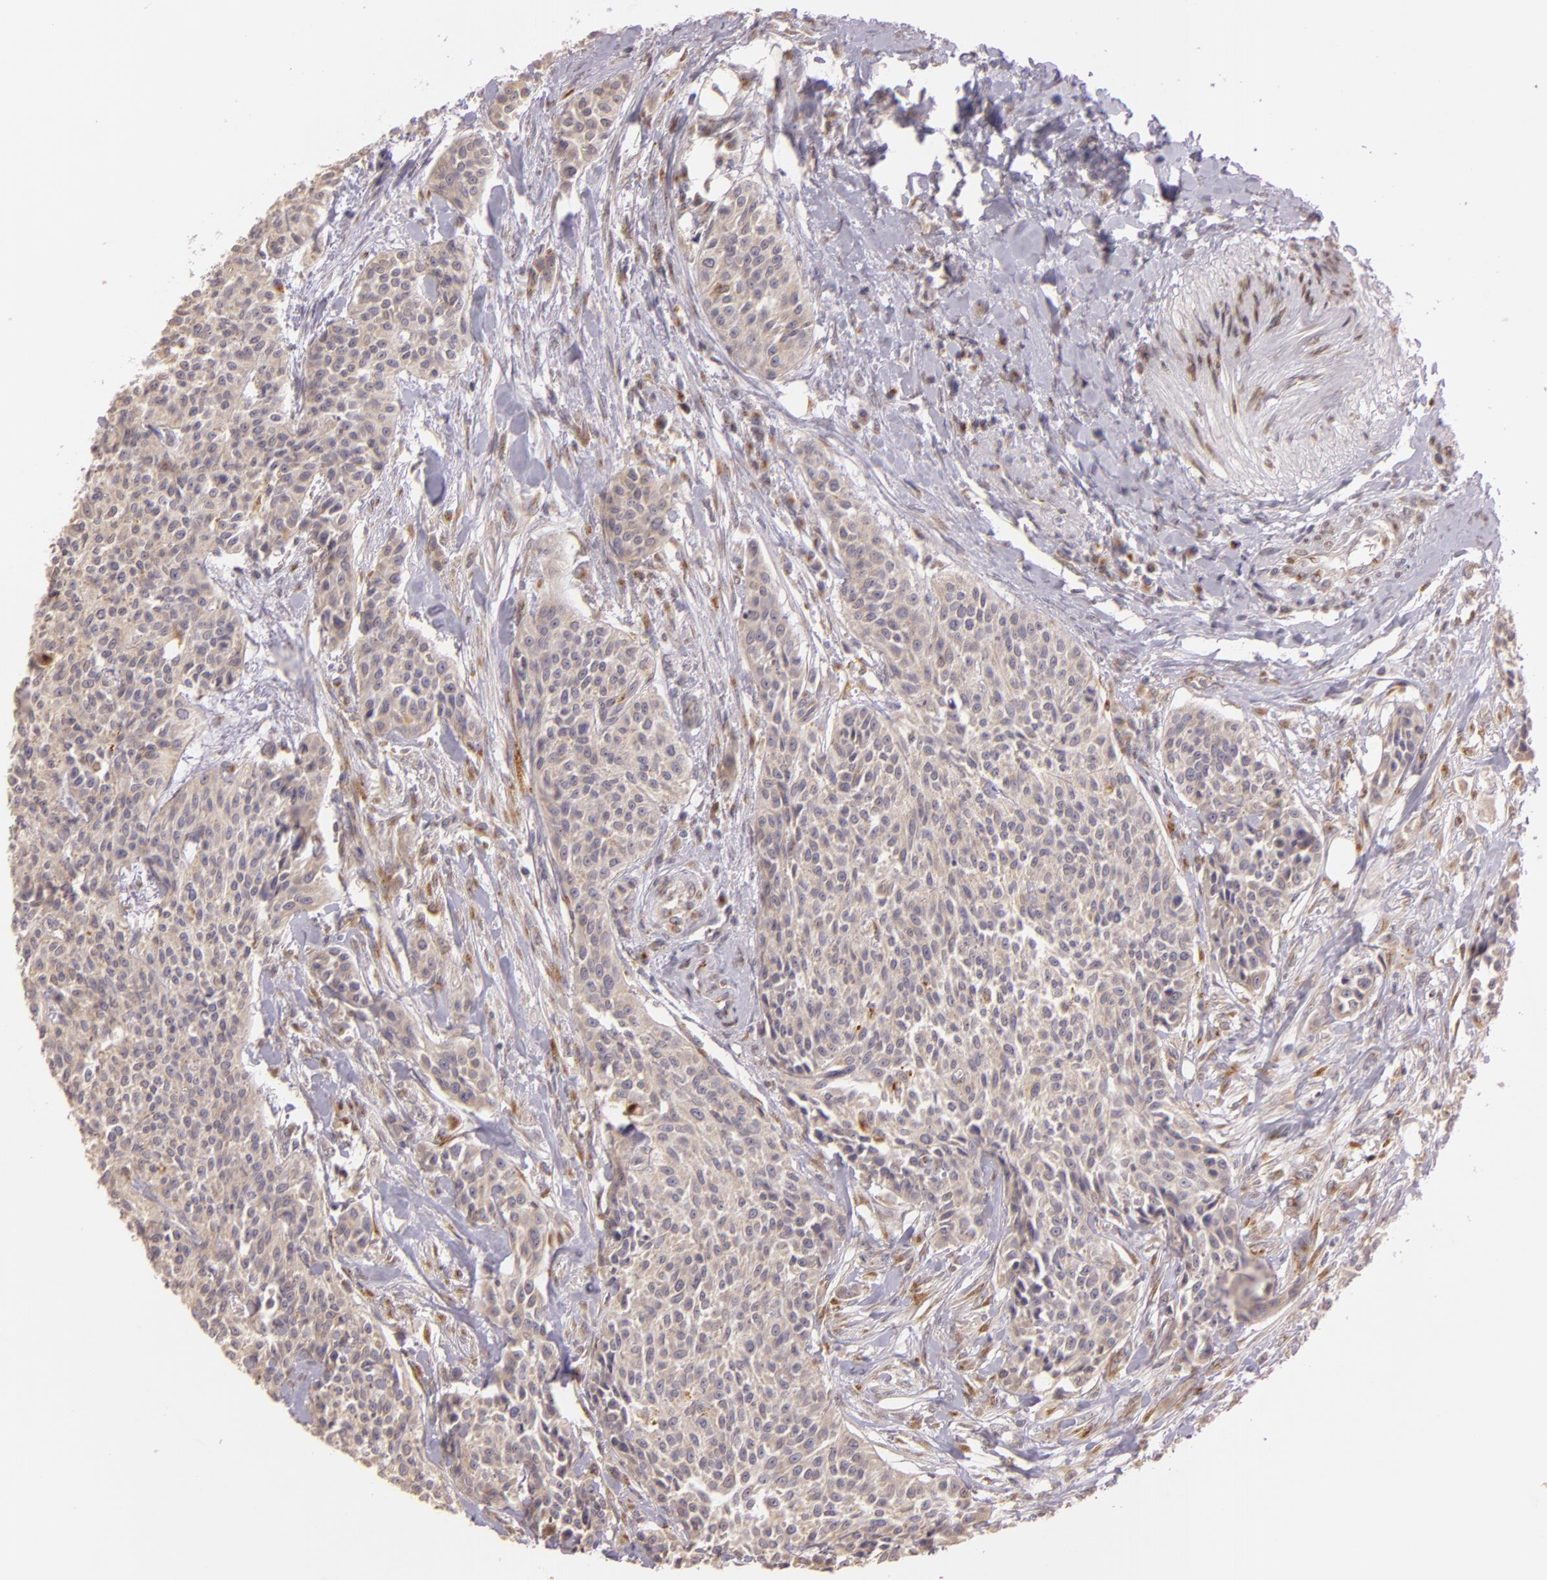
{"staining": {"intensity": "weak", "quantity": ">75%", "location": "cytoplasmic/membranous"}, "tissue": "urothelial cancer", "cell_type": "Tumor cells", "image_type": "cancer", "snomed": [{"axis": "morphology", "description": "Urothelial carcinoma, High grade"}, {"axis": "topography", "description": "Urinary bladder"}], "caption": "Urothelial cancer stained with IHC exhibits weak cytoplasmic/membranous positivity in approximately >75% of tumor cells.", "gene": "LGMN", "patient": {"sex": "male", "age": 56}}